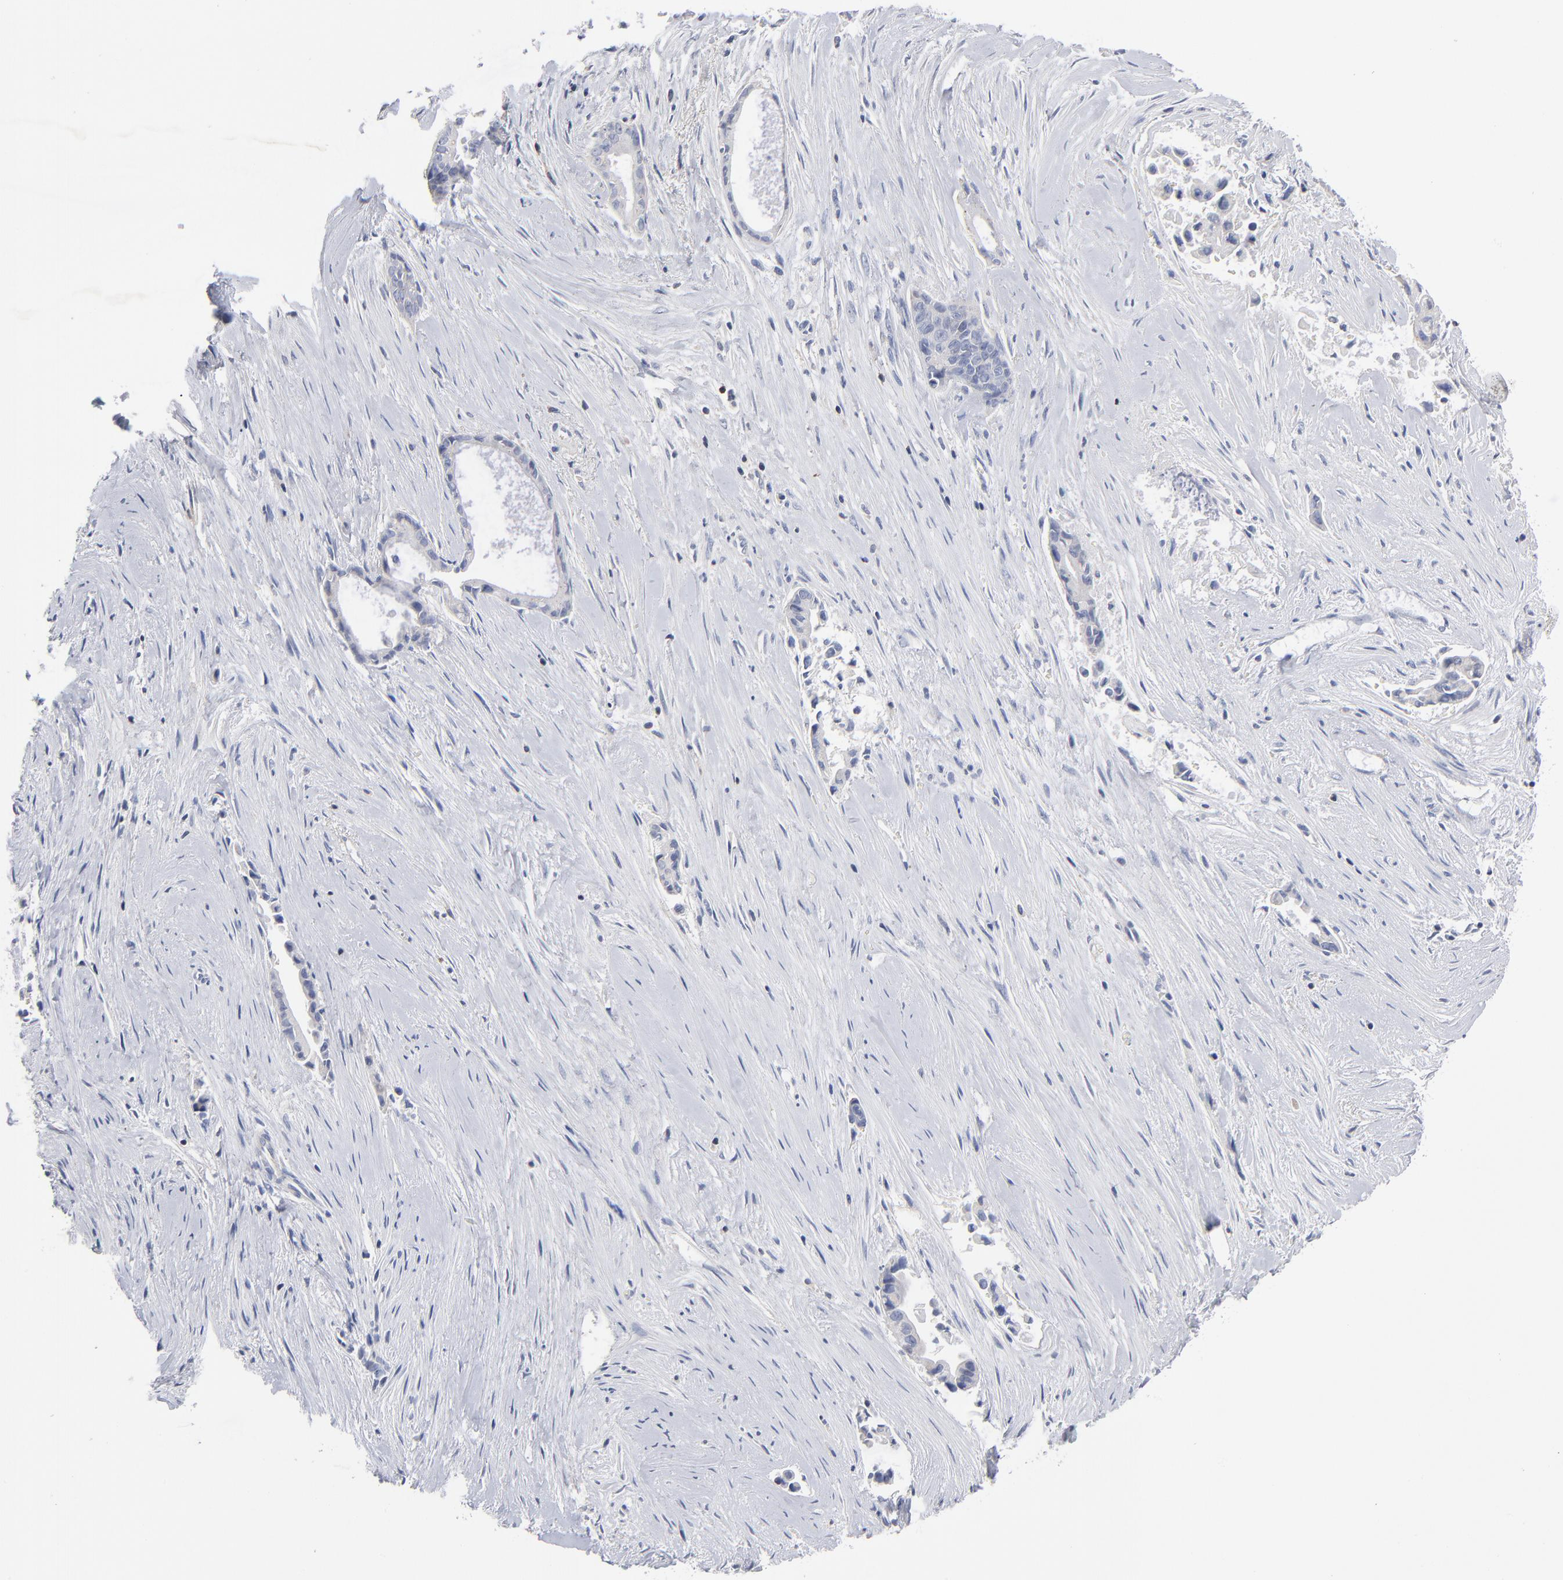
{"staining": {"intensity": "negative", "quantity": "none", "location": "none"}, "tissue": "liver cancer", "cell_type": "Tumor cells", "image_type": "cancer", "snomed": [{"axis": "morphology", "description": "Cholangiocarcinoma"}, {"axis": "topography", "description": "Liver"}], "caption": "Liver cholangiocarcinoma stained for a protein using IHC shows no expression tumor cells.", "gene": "PDLIM2", "patient": {"sex": "female", "age": 55}}